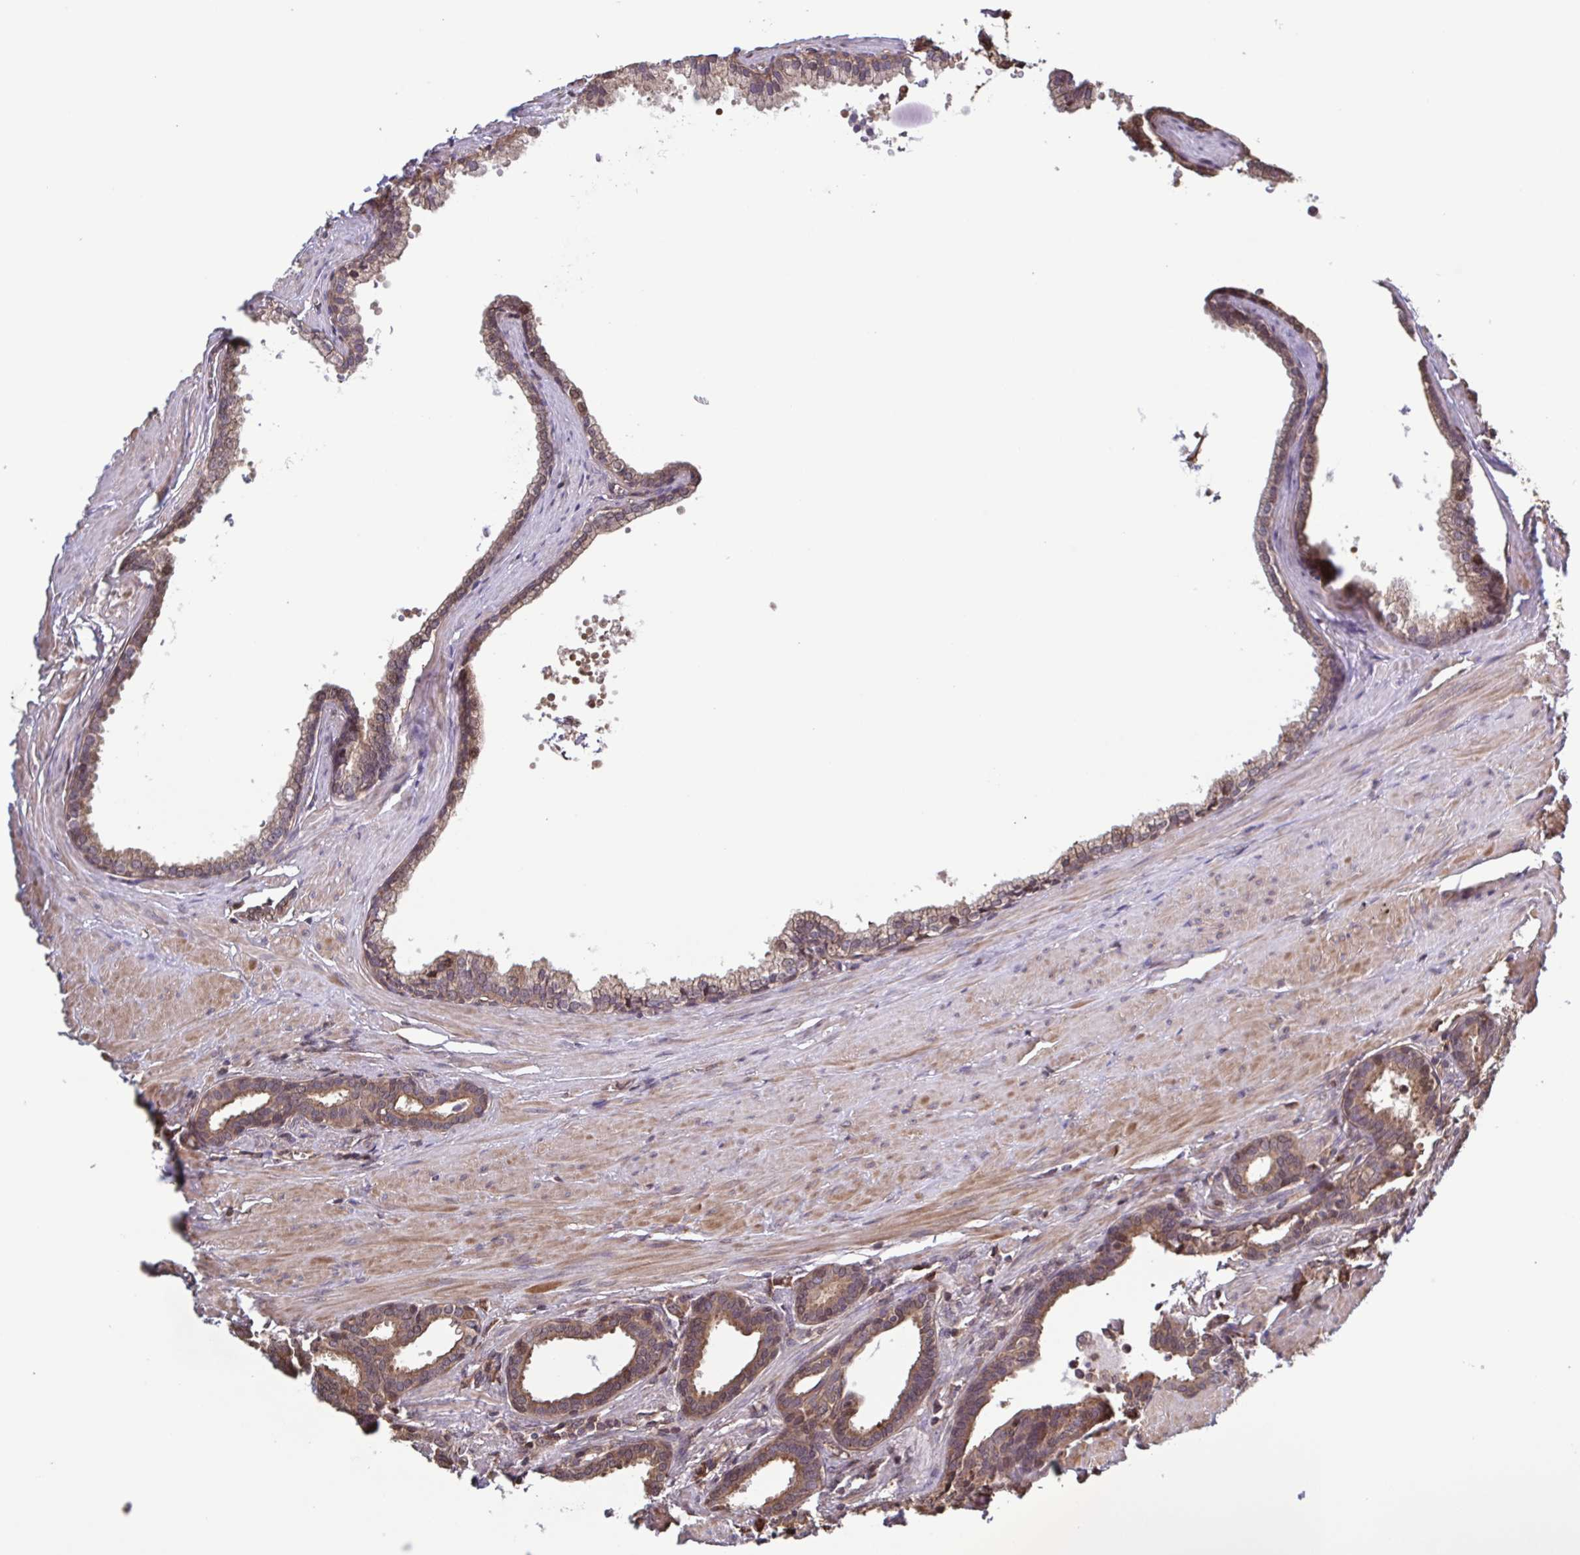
{"staining": {"intensity": "moderate", "quantity": ">75%", "location": "cytoplasmic/membranous"}, "tissue": "prostate", "cell_type": "Glandular cells", "image_type": "normal", "snomed": [{"axis": "morphology", "description": "Normal tissue, NOS"}, {"axis": "topography", "description": "Prostate"}, {"axis": "topography", "description": "Peripheral nerve tissue"}], "caption": "Prostate stained for a protein (brown) exhibits moderate cytoplasmic/membranous positive positivity in approximately >75% of glandular cells.", "gene": "SEC63", "patient": {"sex": "male", "age": 55}}